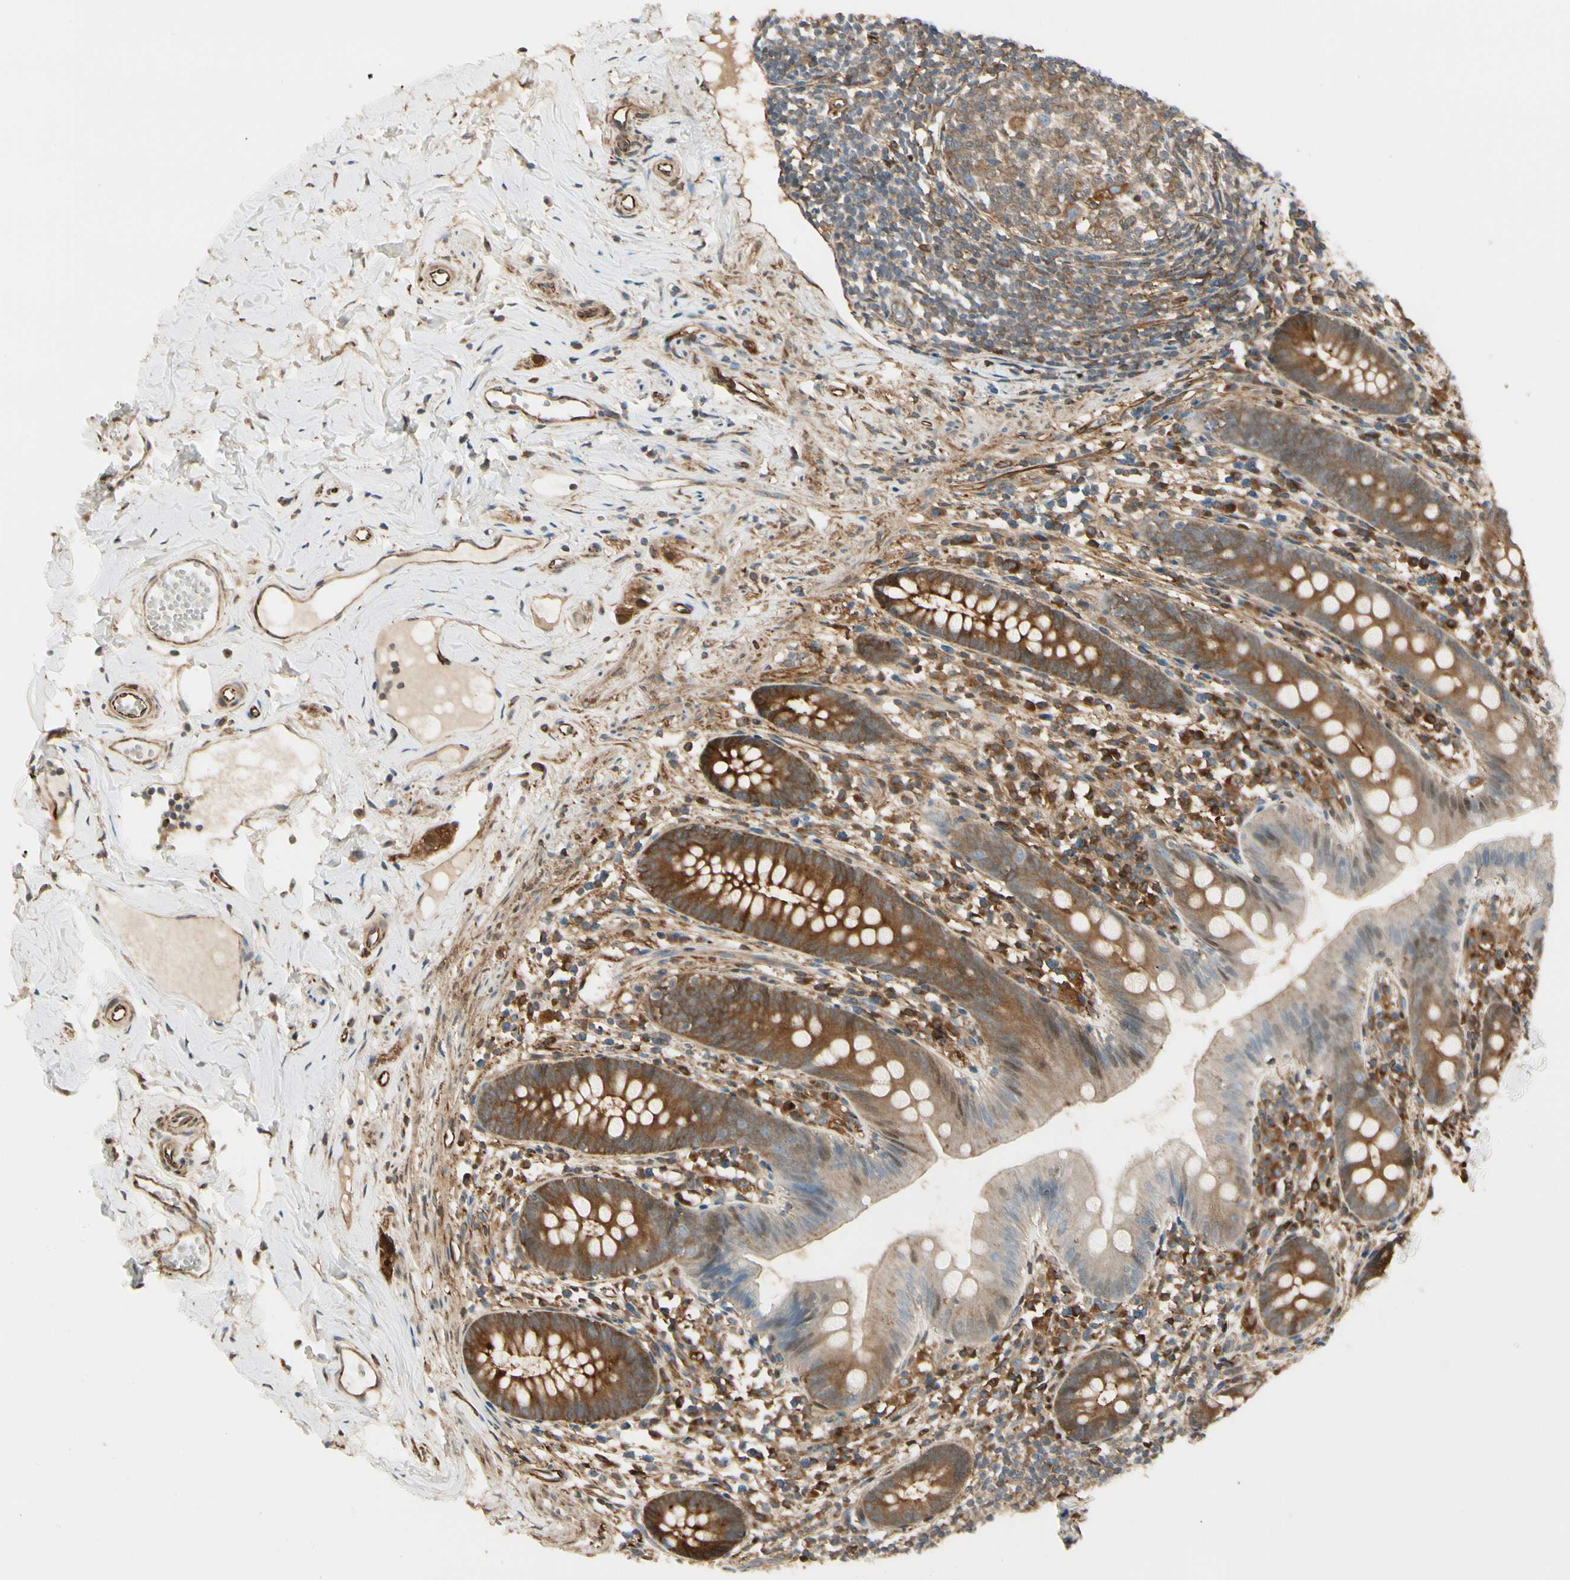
{"staining": {"intensity": "strong", "quantity": ">75%", "location": "cytoplasmic/membranous"}, "tissue": "appendix", "cell_type": "Glandular cells", "image_type": "normal", "snomed": [{"axis": "morphology", "description": "Normal tissue, NOS"}, {"axis": "topography", "description": "Appendix"}], "caption": "A high-resolution photomicrograph shows immunohistochemistry staining of unremarkable appendix, which shows strong cytoplasmic/membranous positivity in about >75% of glandular cells.", "gene": "FTH1", "patient": {"sex": "male", "age": 52}}